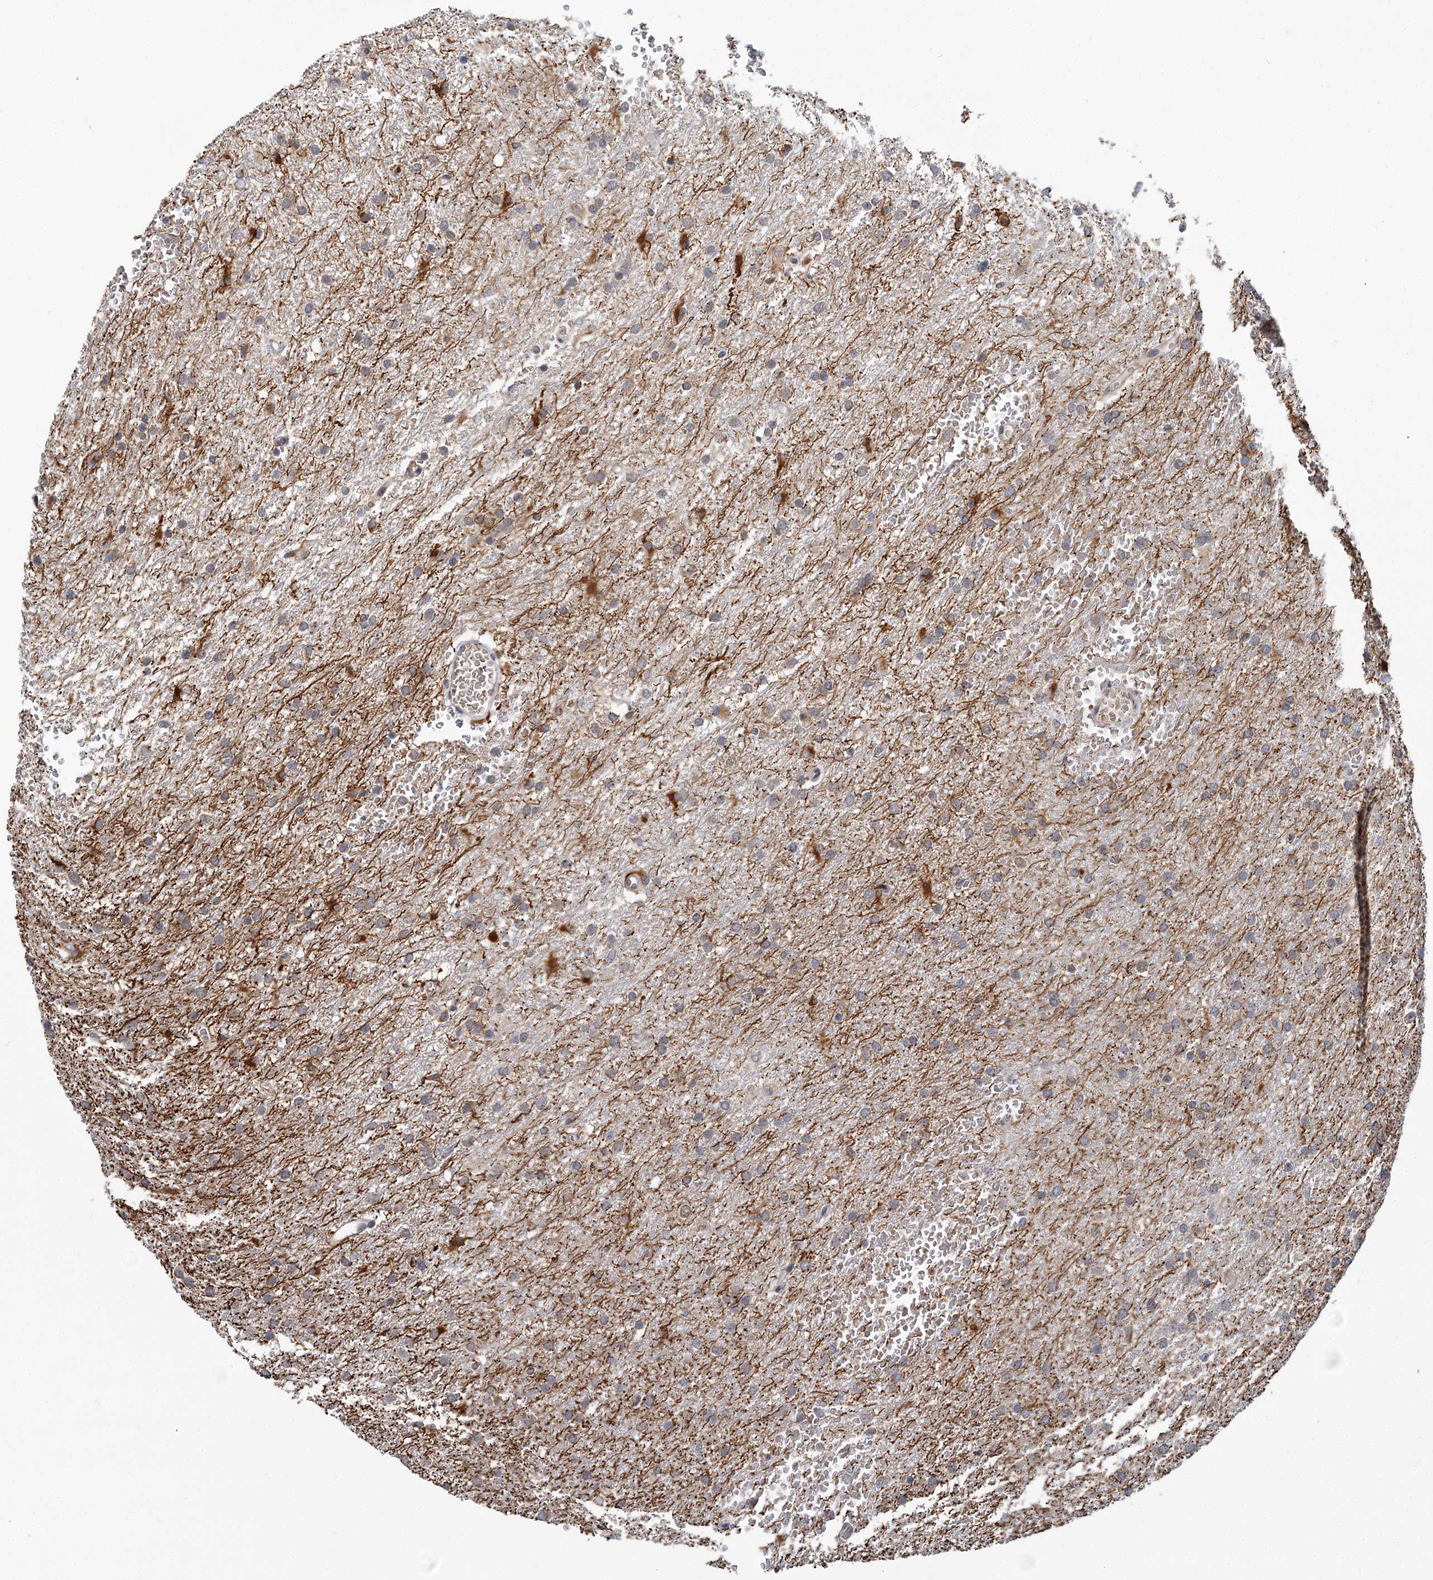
{"staining": {"intensity": "weak", "quantity": "<25%", "location": "cytoplasmic/membranous"}, "tissue": "glioma", "cell_type": "Tumor cells", "image_type": "cancer", "snomed": [{"axis": "morphology", "description": "Glioma, malignant, High grade"}, {"axis": "topography", "description": "Cerebral cortex"}], "caption": "High power microscopy micrograph of an IHC photomicrograph of glioma, revealing no significant positivity in tumor cells.", "gene": "APBA2", "patient": {"sex": "female", "age": 36}}